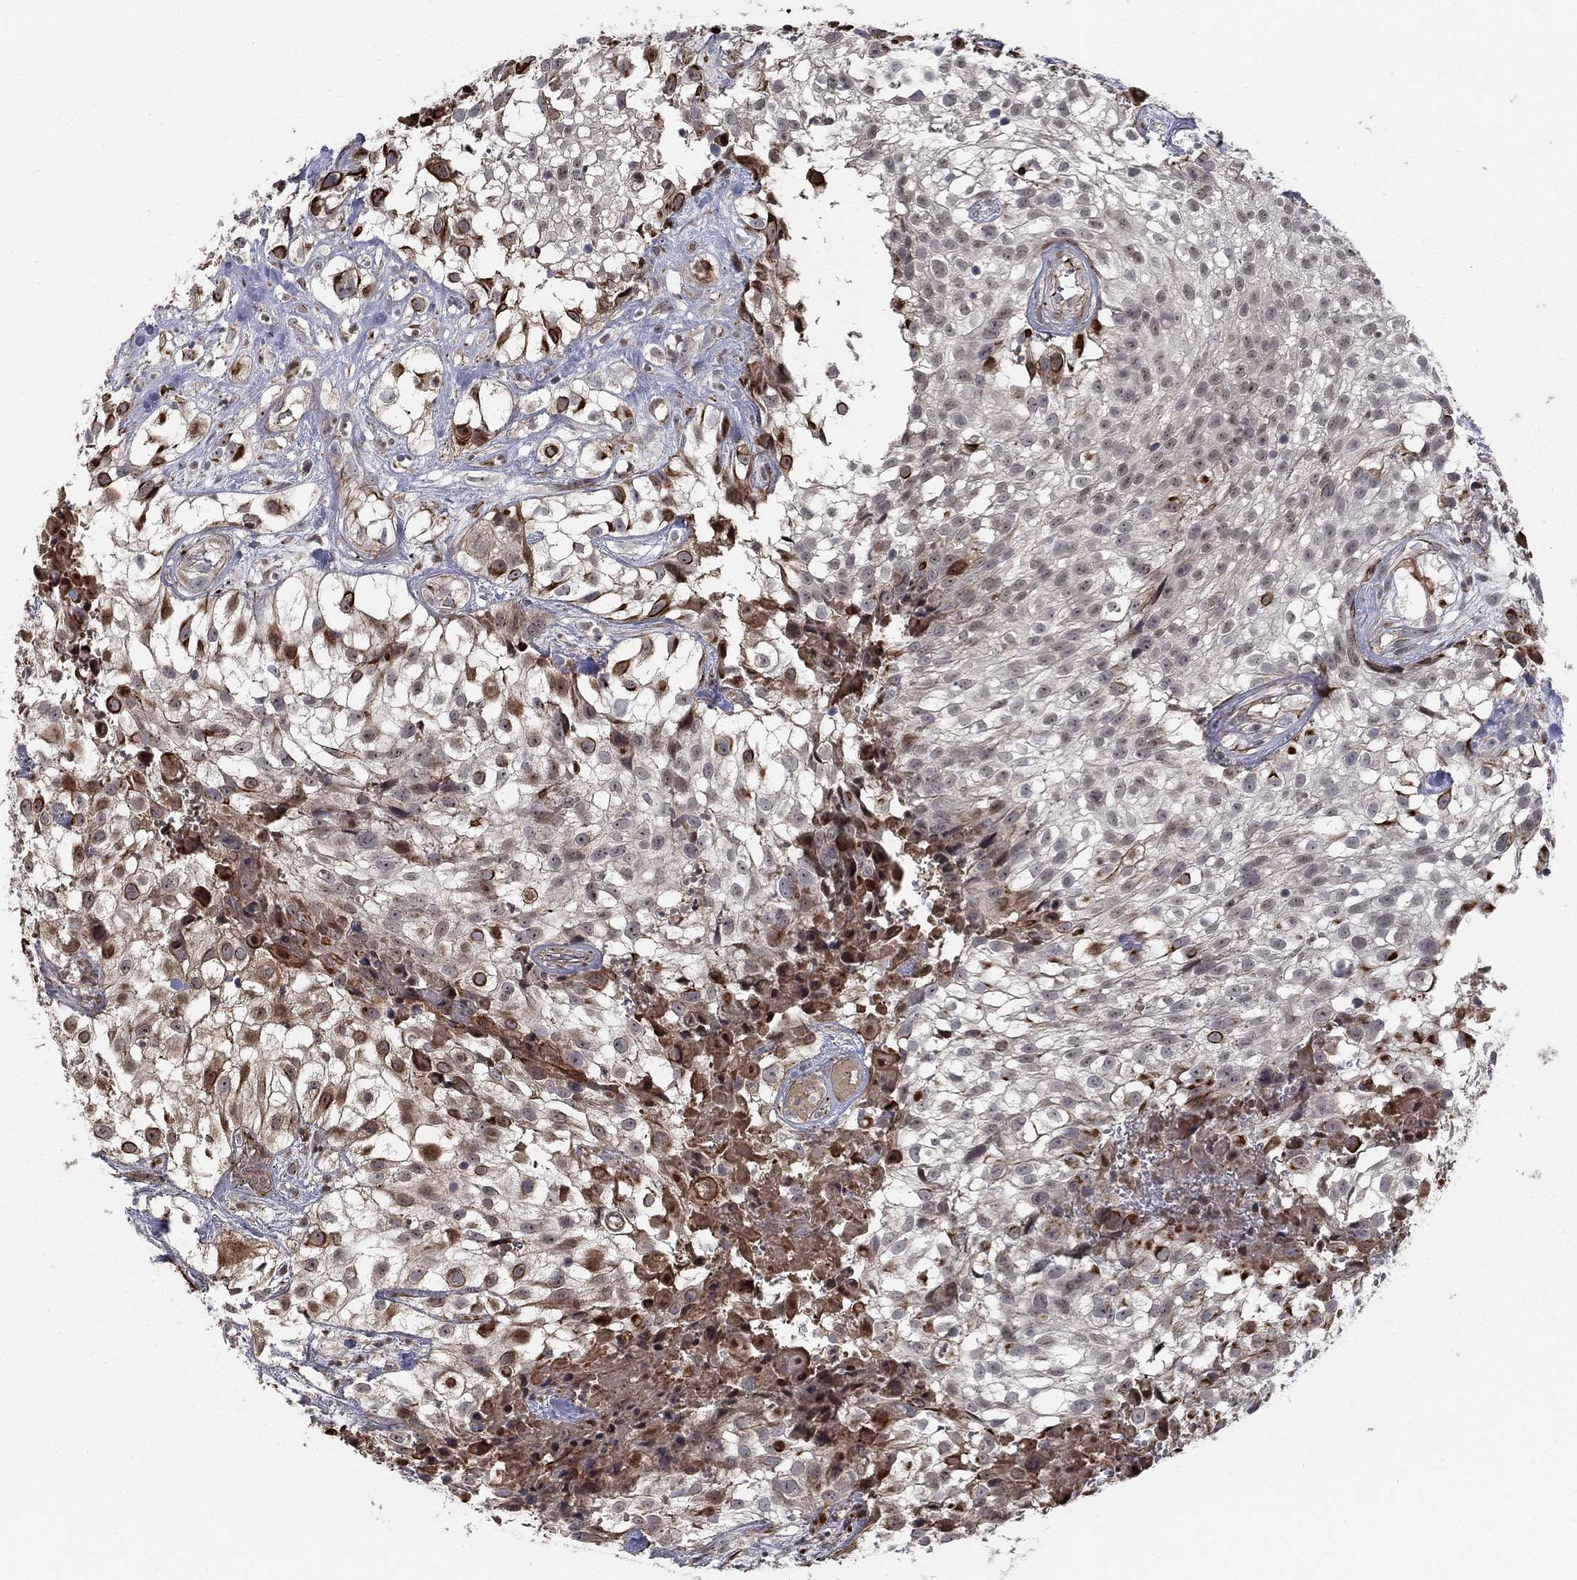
{"staining": {"intensity": "moderate", "quantity": "<25%", "location": "cytoplasmic/membranous,nuclear"}, "tissue": "urothelial cancer", "cell_type": "Tumor cells", "image_type": "cancer", "snomed": [{"axis": "morphology", "description": "Urothelial carcinoma, High grade"}, {"axis": "topography", "description": "Urinary bladder"}], "caption": "Protein expression analysis of high-grade urothelial carcinoma displays moderate cytoplasmic/membranous and nuclear expression in about <25% of tumor cells. The protein of interest is shown in brown color, while the nuclei are stained blue.", "gene": "MSRA", "patient": {"sex": "male", "age": 56}}